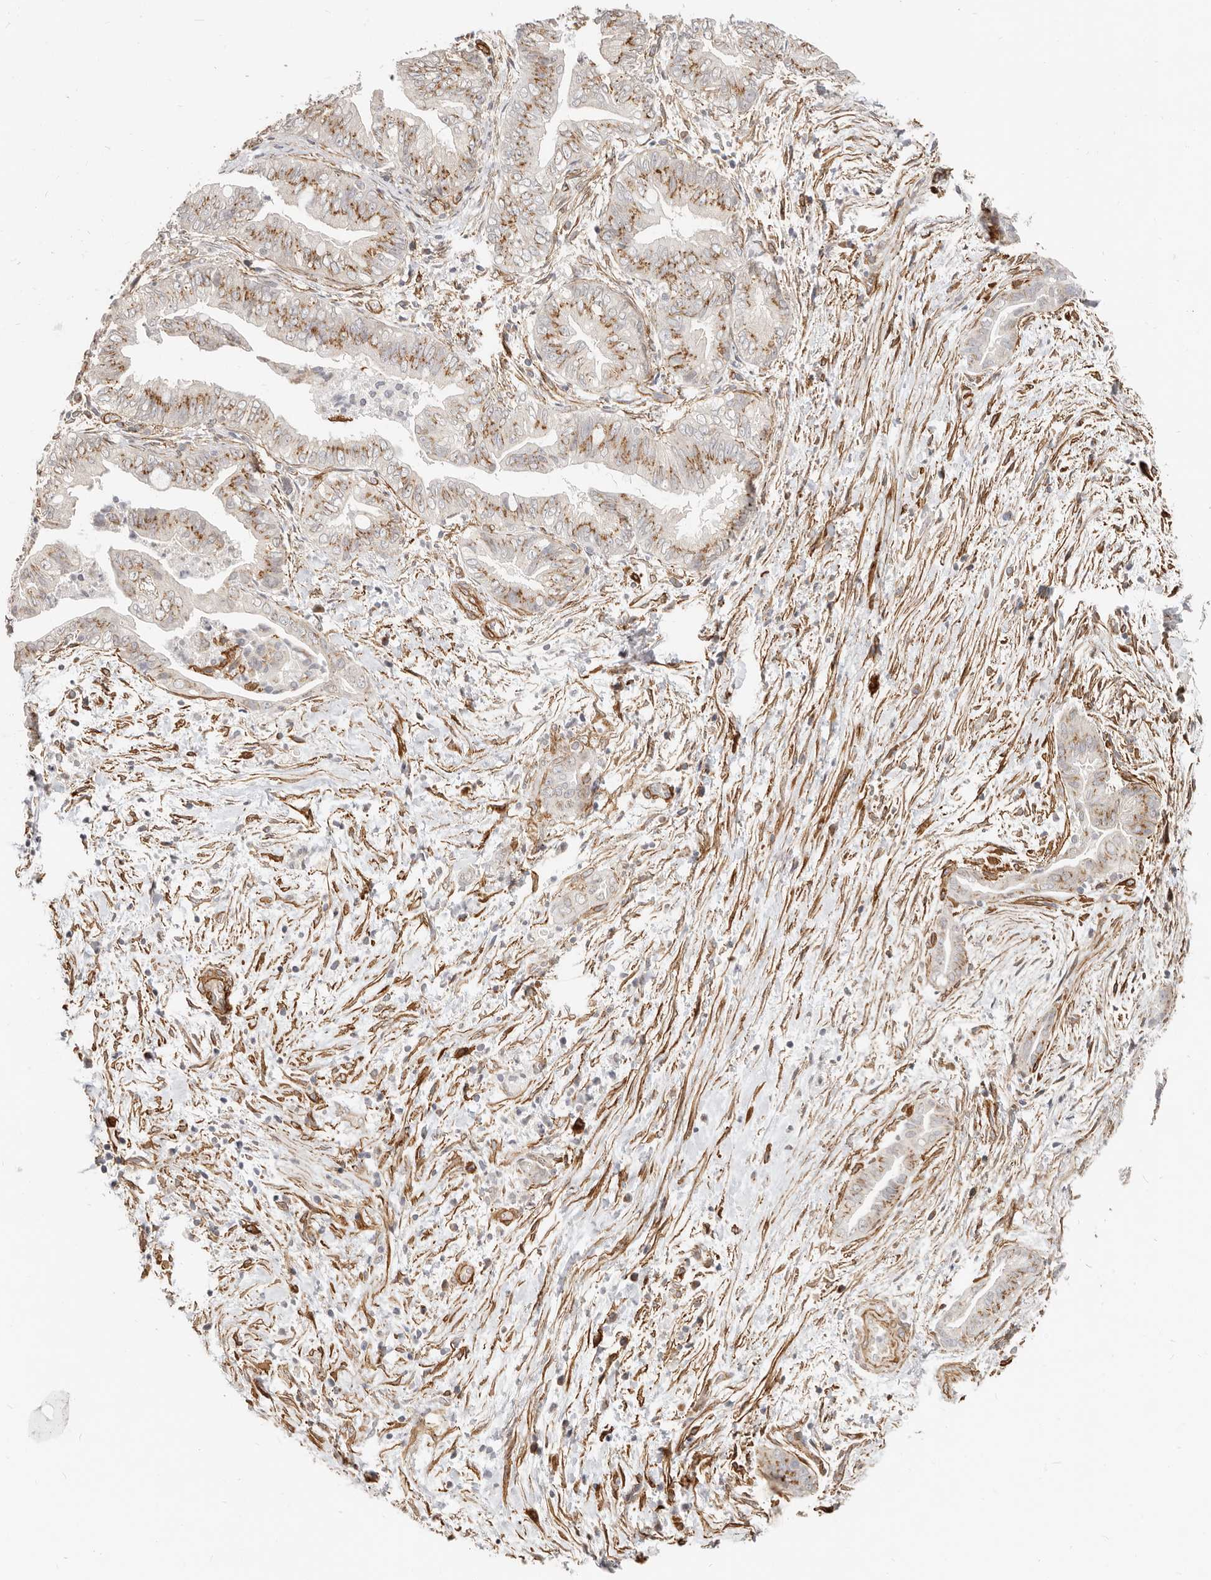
{"staining": {"intensity": "moderate", "quantity": "25%-75%", "location": "cytoplasmic/membranous"}, "tissue": "pancreatic cancer", "cell_type": "Tumor cells", "image_type": "cancer", "snomed": [{"axis": "morphology", "description": "Adenocarcinoma, NOS"}, {"axis": "topography", "description": "Pancreas"}], "caption": "About 25%-75% of tumor cells in pancreatic cancer (adenocarcinoma) show moderate cytoplasmic/membranous protein positivity as visualized by brown immunohistochemical staining.", "gene": "RABAC1", "patient": {"sex": "male", "age": 75}}